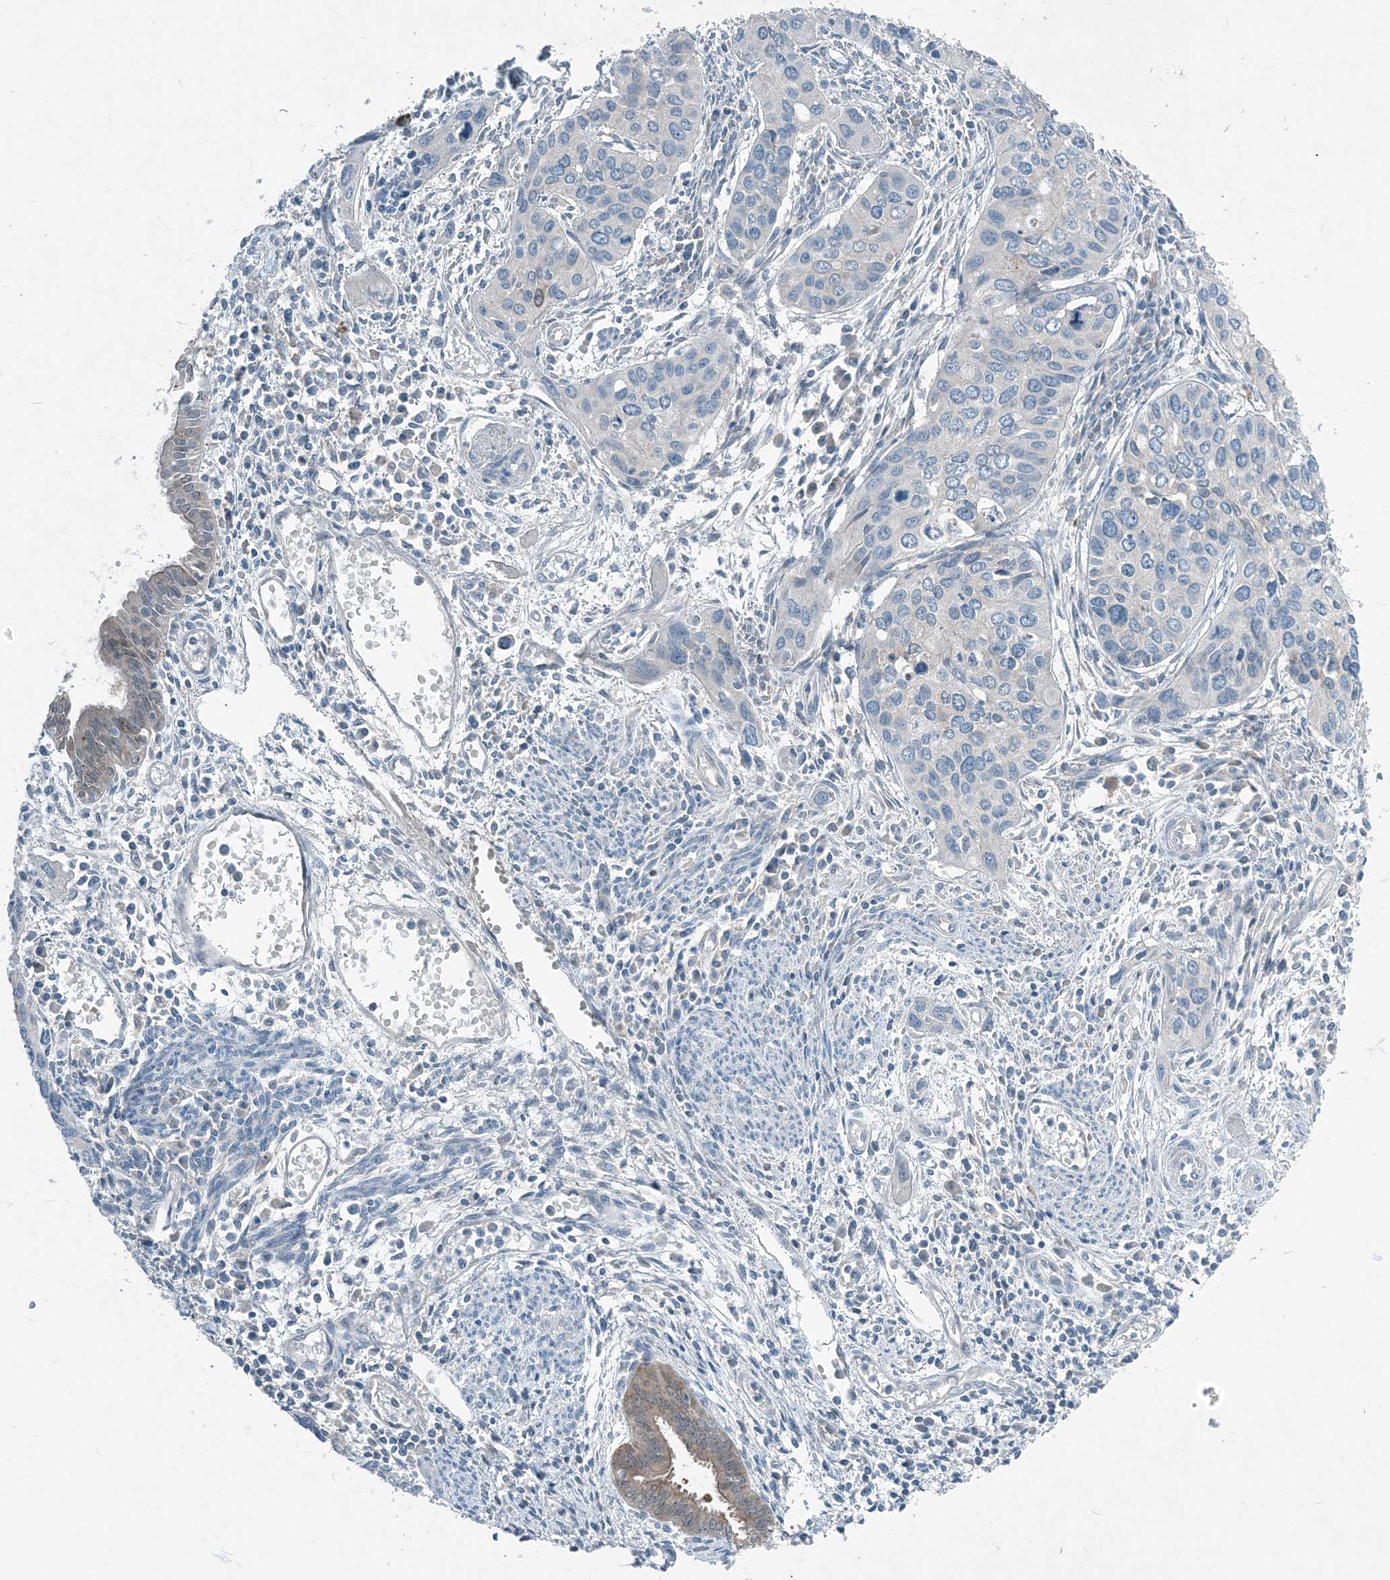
{"staining": {"intensity": "negative", "quantity": "none", "location": "none"}, "tissue": "cervical cancer", "cell_type": "Tumor cells", "image_type": "cancer", "snomed": [{"axis": "morphology", "description": "Squamous cell carcinoma, NOS"}, {"axis": "topography", "description": "Cervix"}], "caption": "A high-resolution image shows immunohistochemistry staining of cervical cancer, which demonstrates no significant positivity in tumor cells.", "gene": "ARMH1", "patient": {"sex": "female", "age": 55}}